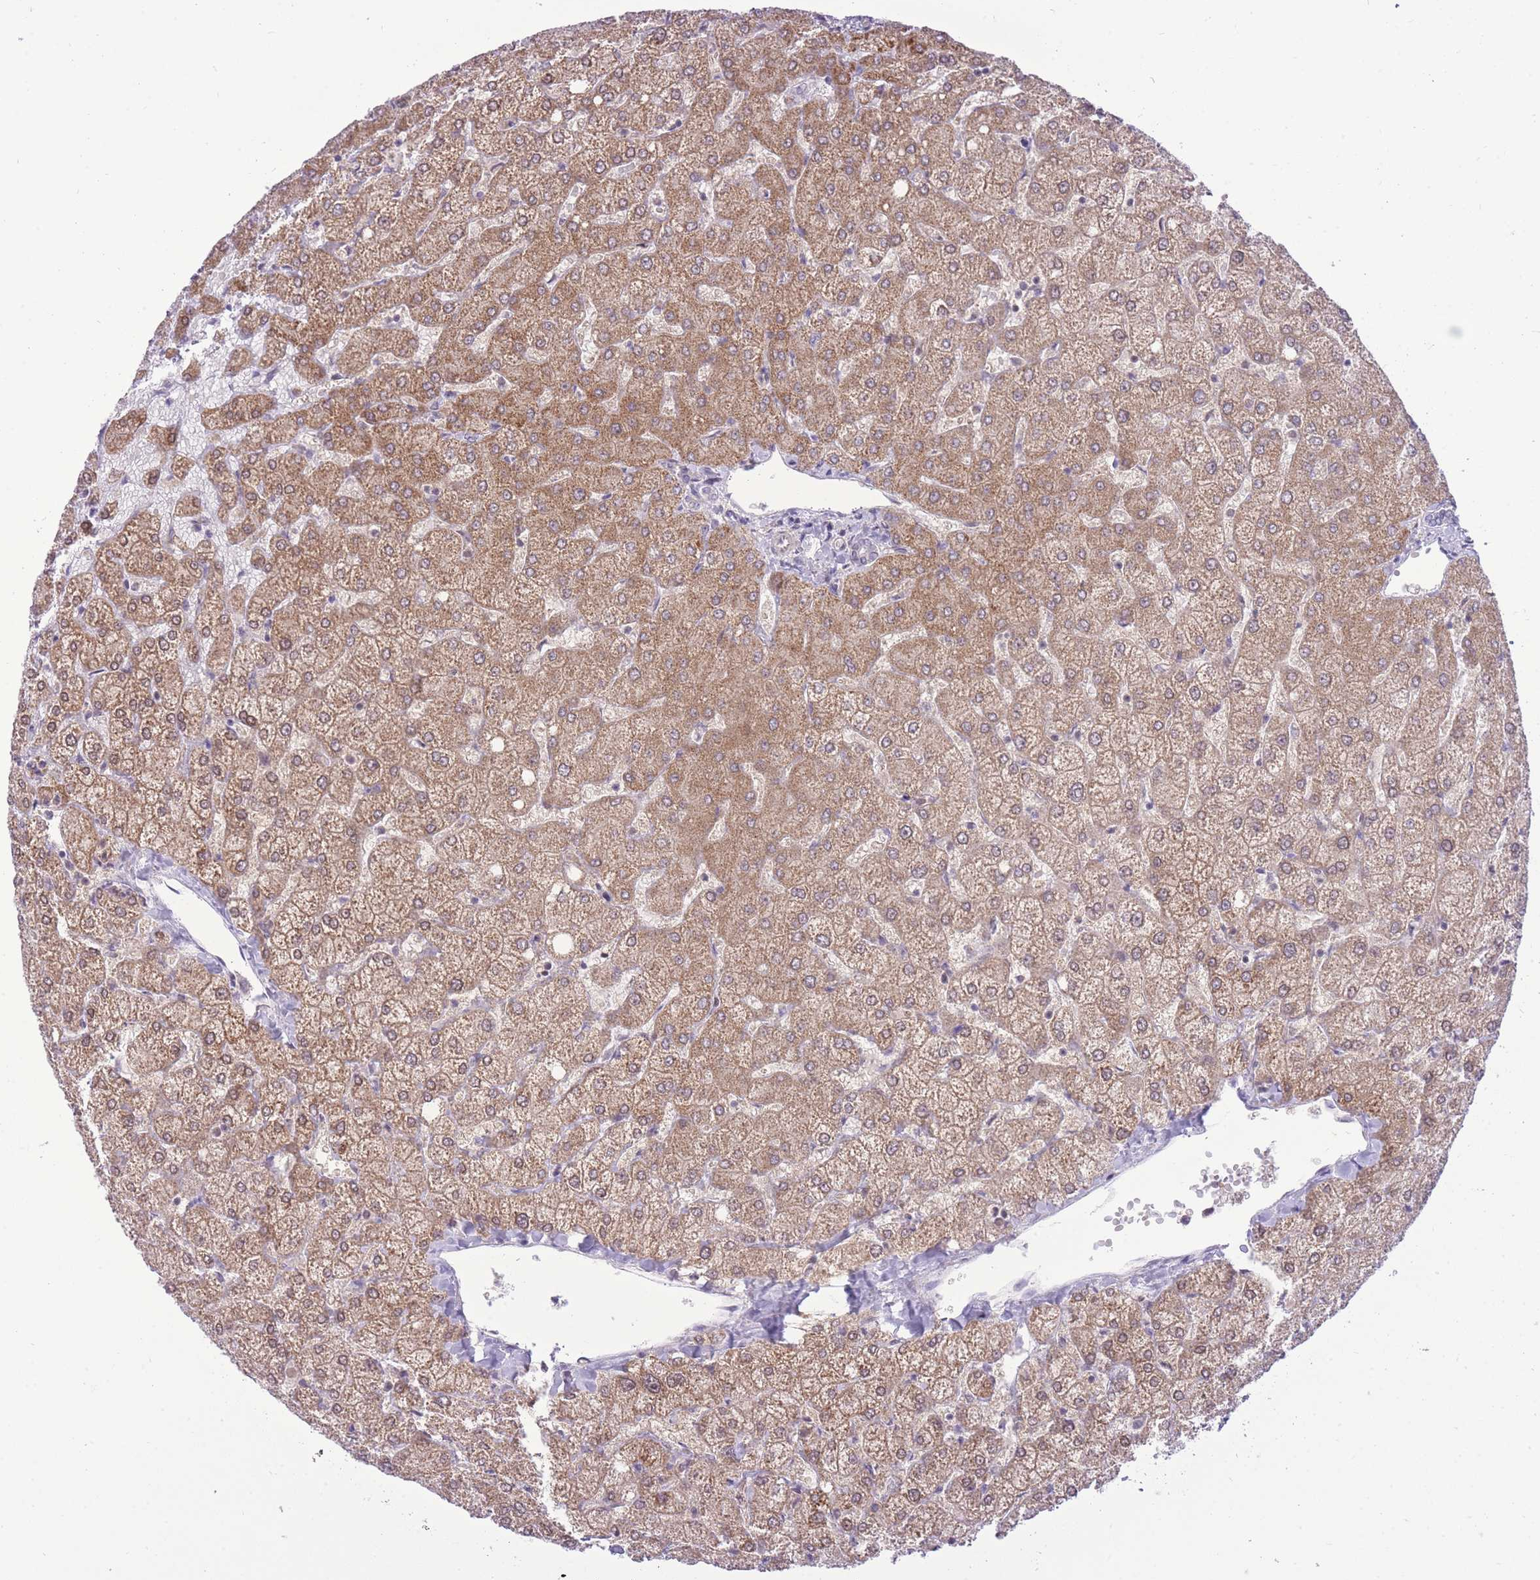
{"staining": {"intensity": "negative", "quantity": "none", "location": "none"}, "tissue": "liver", "cell_type": "Cholangiocytes", "image_type": "normal", "snomed": [{"axis": "morphology", "description": "Normal tissue, NOS"}, {"axis": "topography", "description": "Liver"}], "caption": "Human liver stained for a protein using immunohistochemistry (IHC) shows no staining in cholangiocytes.", "gene": "ELL", "patient": {"sex": "female", "age": 54}}